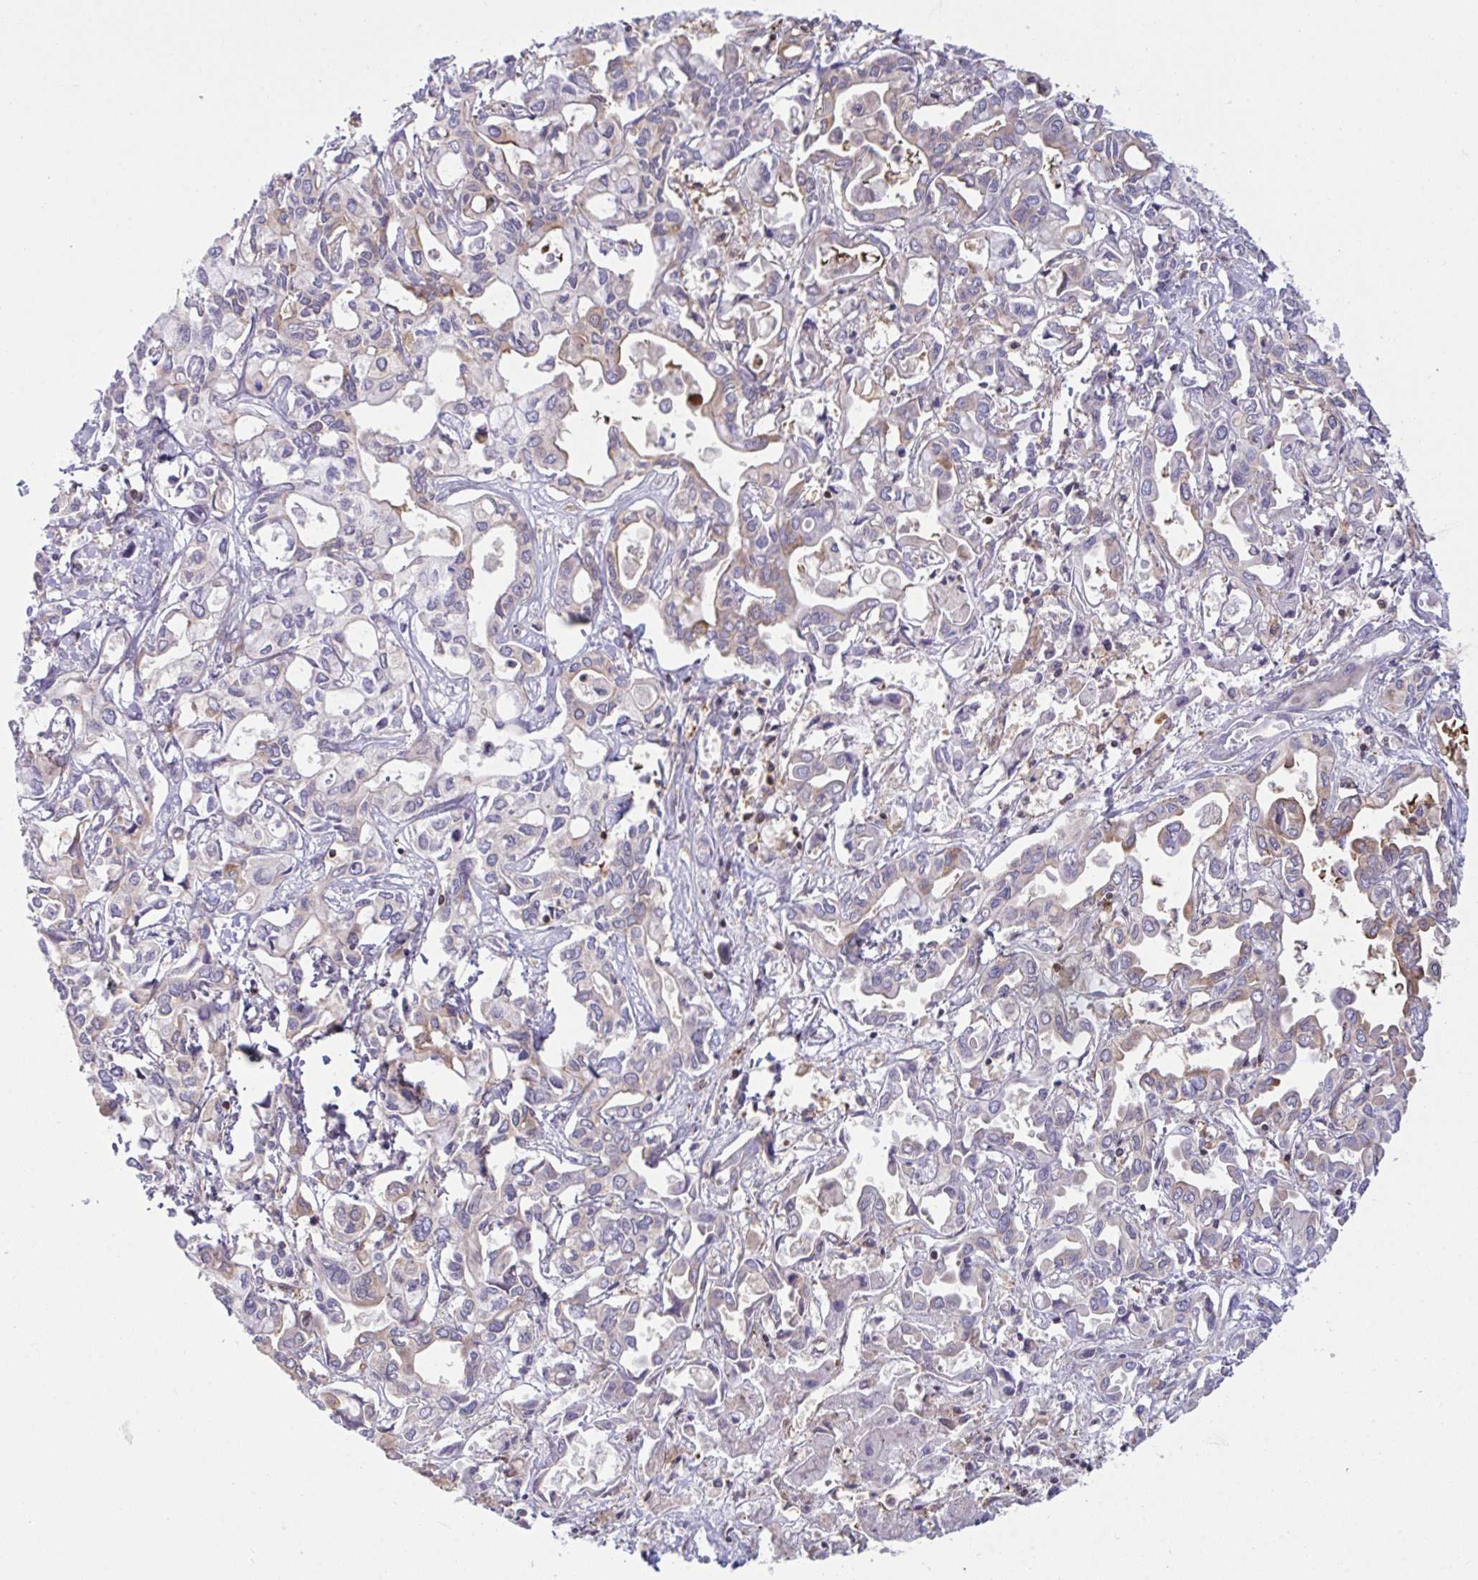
{"staining": {"intensity": "negative", "quantity": "none", "location": "none"}, "tissue": "liver cancer", "cell_type": "Tumor cells", "image_type": "cancer", "snomed": [{"axis": "morphology", "description": "Cholangiocarcinoma"}, {"axis": "topography", "description": "Liver"}], "caption": "Tumor cells are negative for protein expression in human liver cholangiocarcinoma.", "gene": "TSC22D3", "patient": {"sex": "female", "age": 64}}